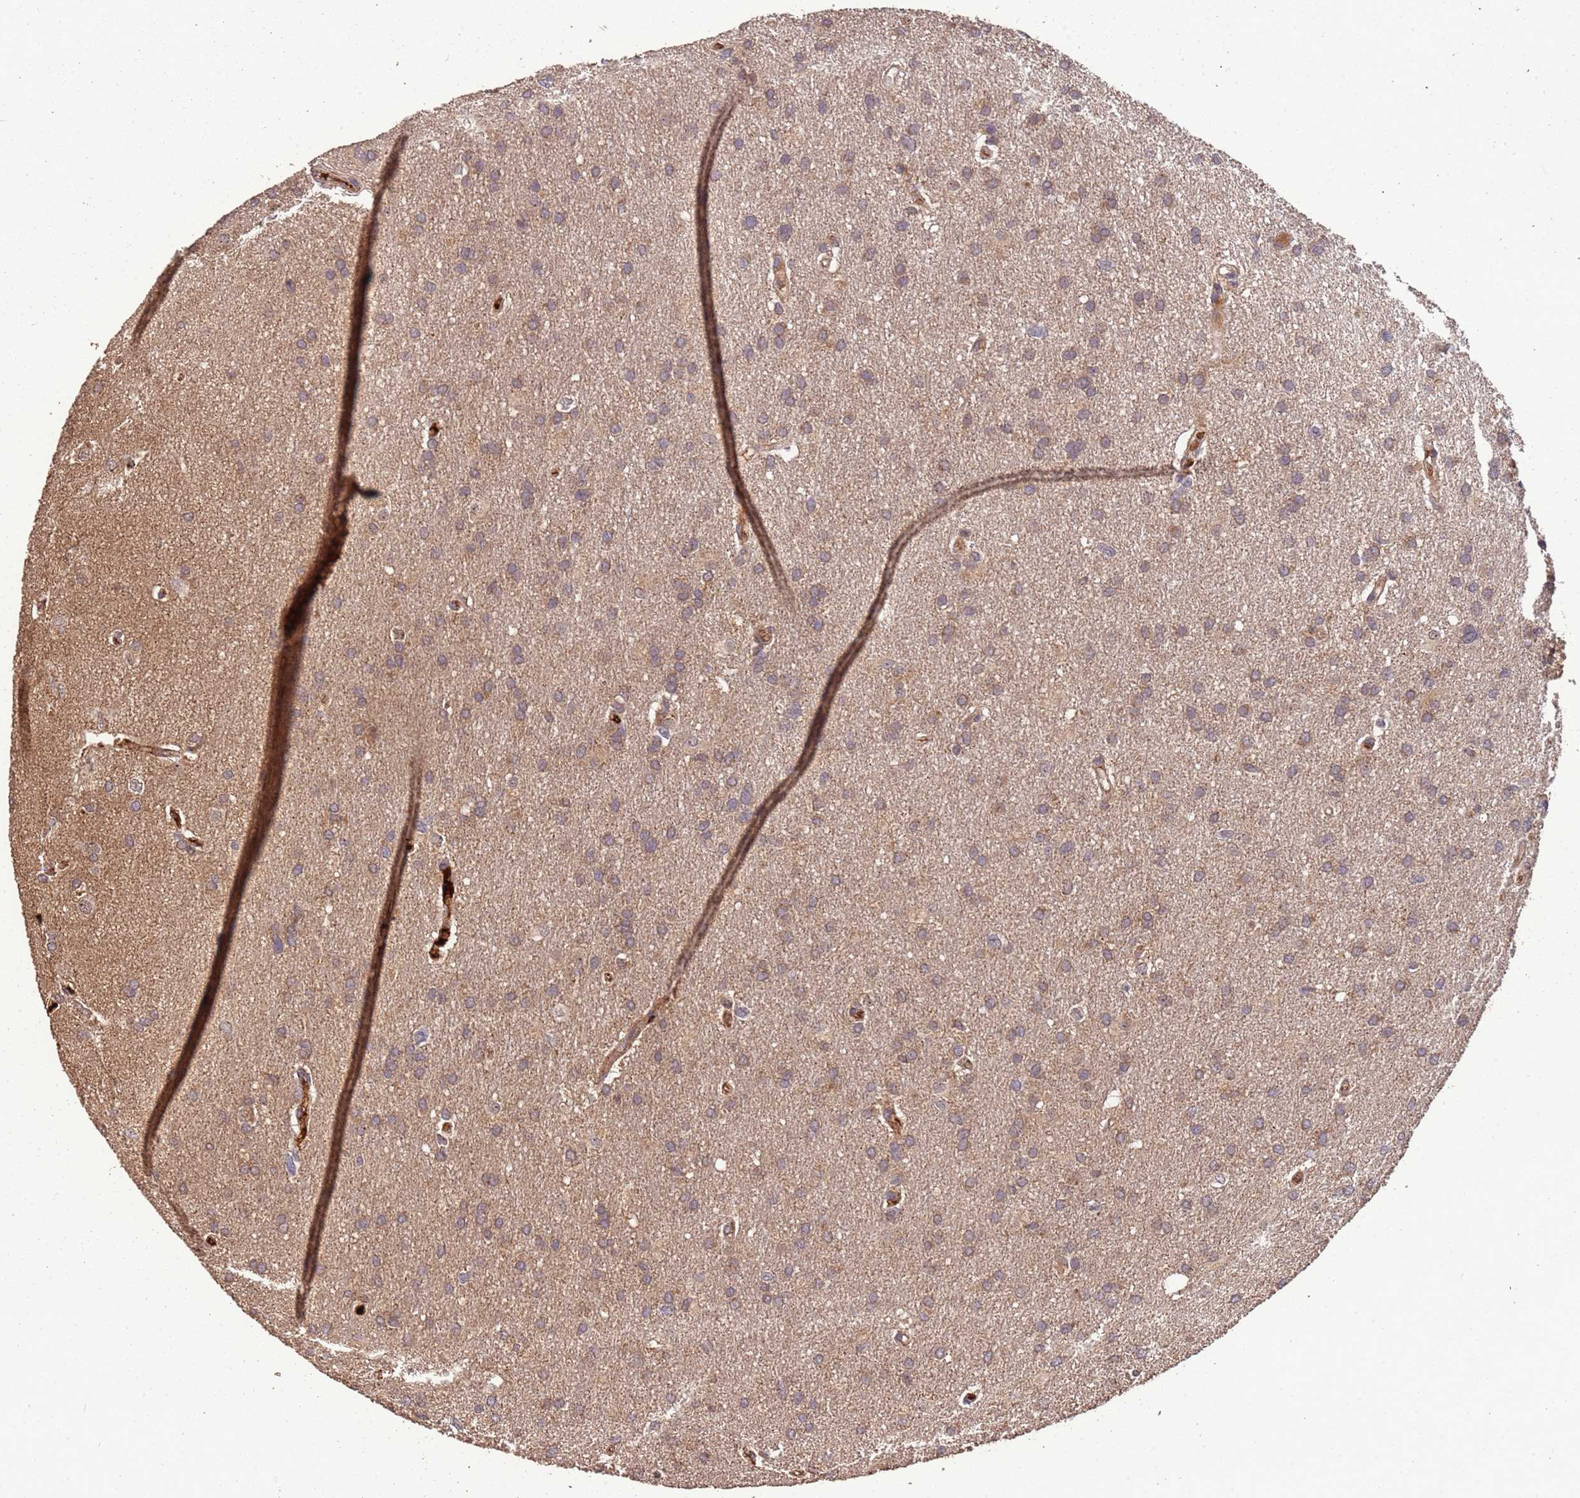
{"staining": {"intensity": "moderate", "quantity": ">75%", "location": "cytoplasmic/membranous,nuclear"}, "tissue": "glioma", "cell_type": "Tumor cells", "image_type": "cancer", "snomed": [{"axis": "morphology", "description": "Glioma, malignant, High grade"}, {"axis": "topography", "description": "Brain"}], "caption": "Brown immunohistochemical staining in human glioma demonstrates moderate cytoplasmic/membranous and nuclear expression in about >75% of tumor cells.", "gene": "CCDC184", "patient": {"sex": "male", "age": 77}}